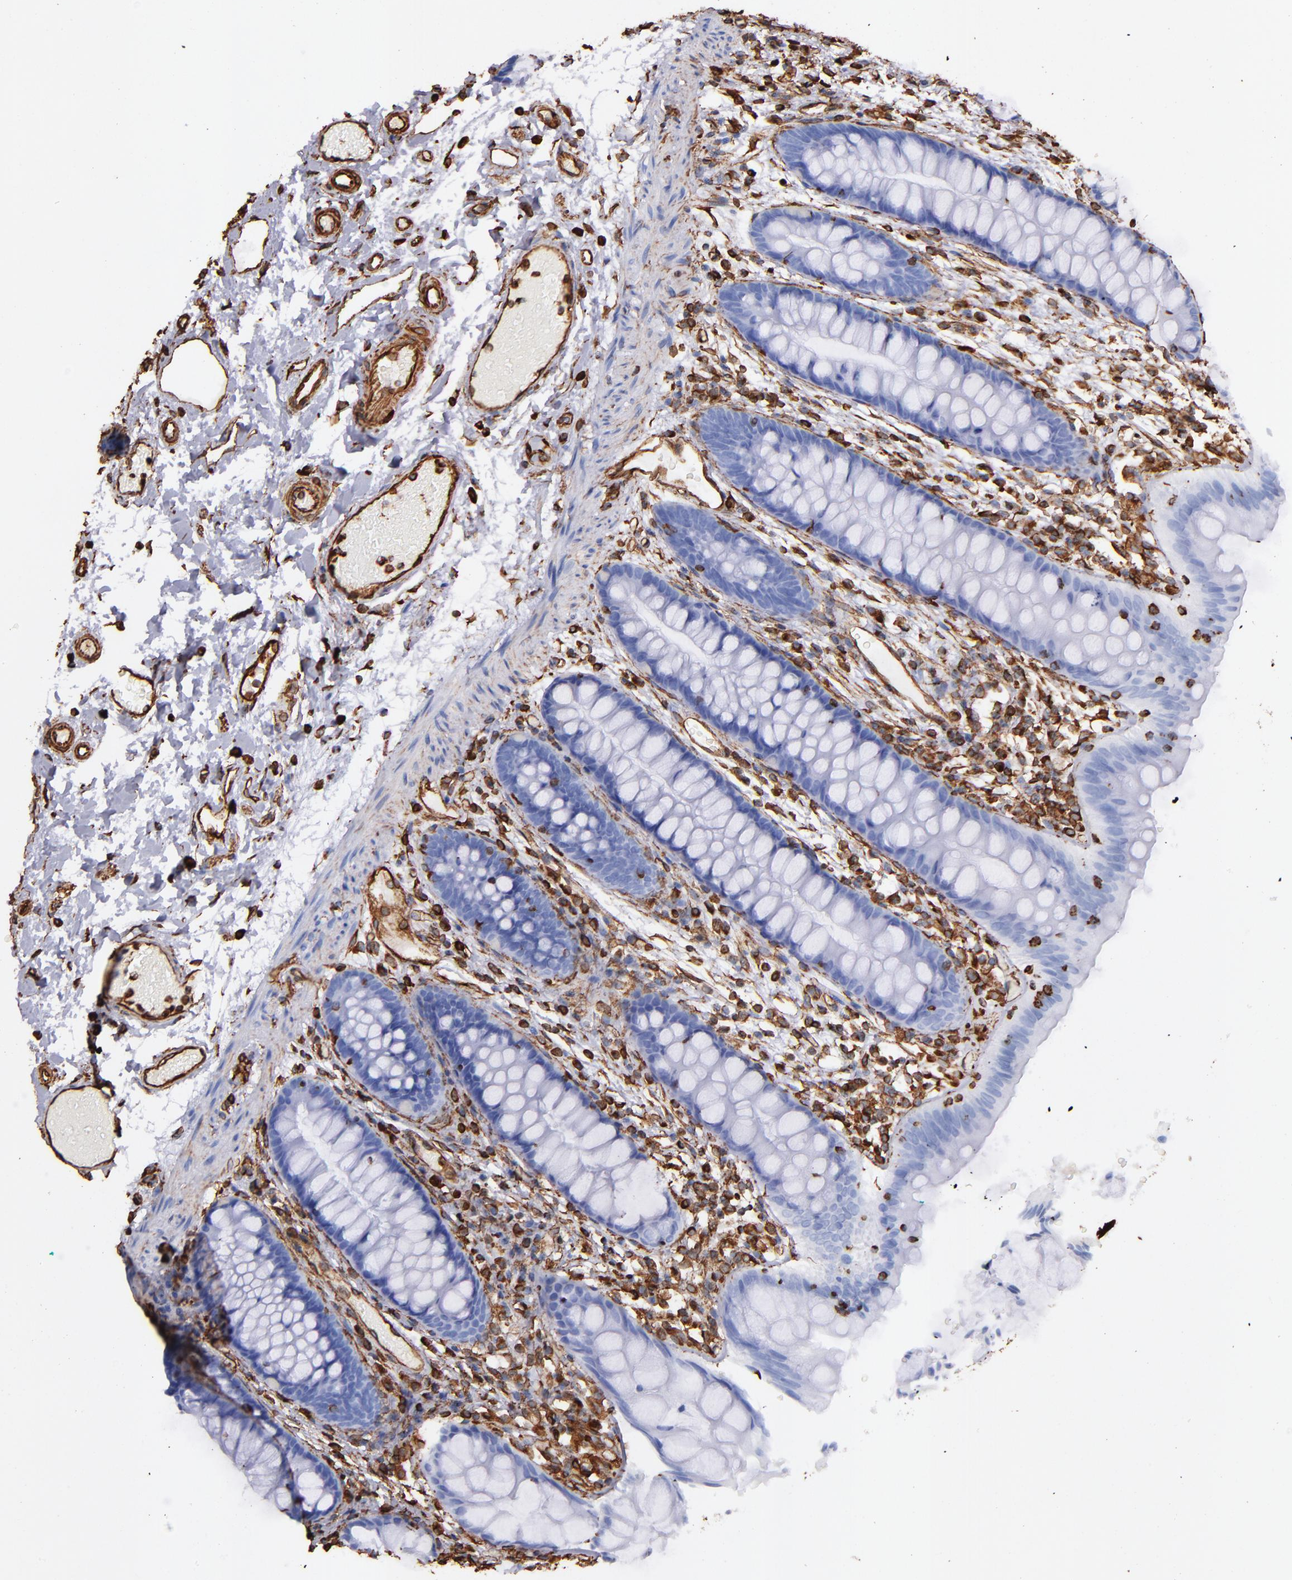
{"staining": {"intensity": "strong", "quantity": ">75%", "location": "cytoplasmic/membranous"}, "tissue": "colon", "cell_type": "Endothelial cells", "image_type": "normal", "snomed": [{"axis": "morphology", "description": "Normal tissue, NOS"}, {"axis": "topography", "description": "Smooth muscle"}, {"axis": "topography", "description": "Colon"}], "caption": "About >75% of endothelial cells in unremarkable colon display strong cytoplasmic/membranous protein positivity as visualized by brown immunohistochemical staining.", "gene": "VIM", "patient": {"sex": "male", "age": 67}}